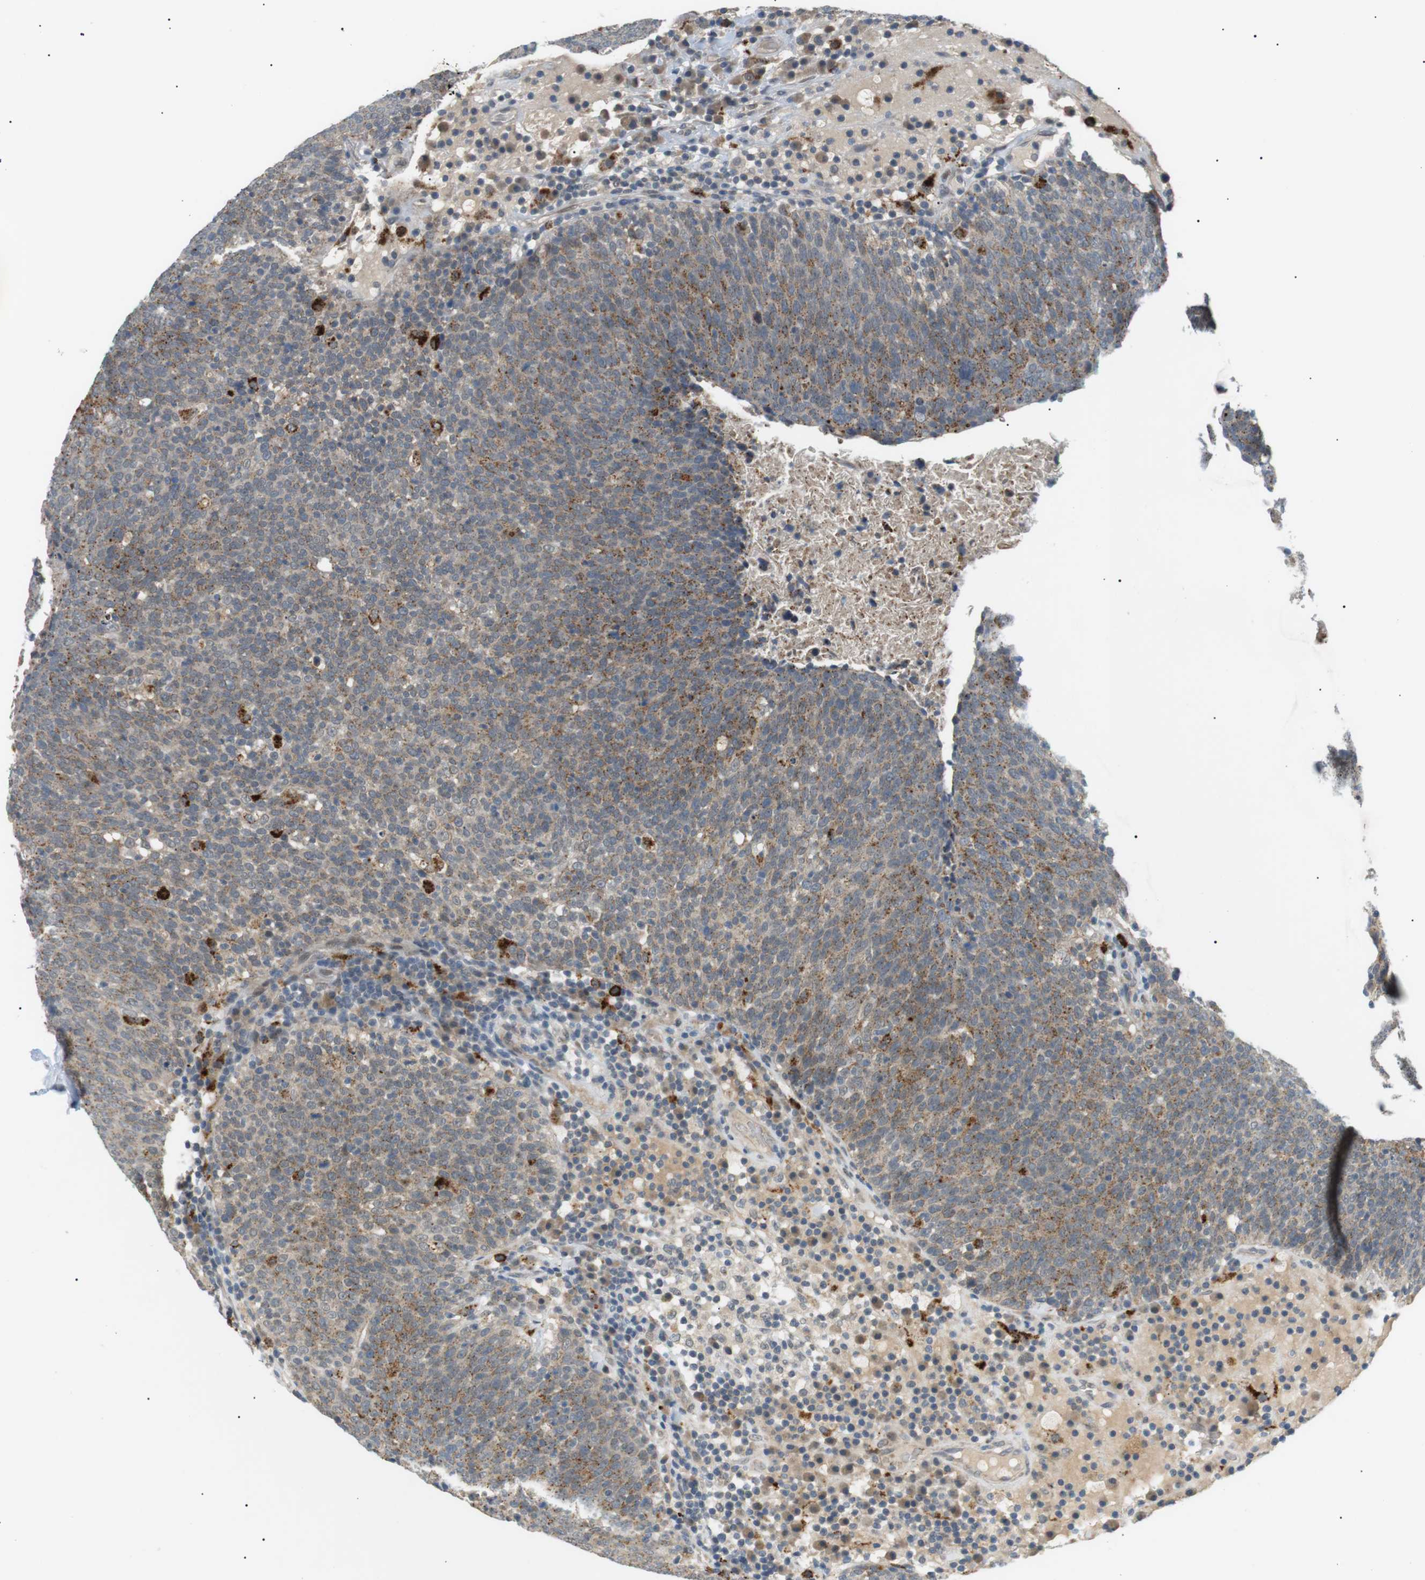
{"staining": {"intensity": "moderate", "quantity": "25%-75%", "location": "cytoplasmic/membranous"}, "tissue": "head and neck cancer", "cell_type": "Tumor cells", "image_type": "cancer", "snomed": [{"axis": "morphology", "description": "Squamous cell carcinoma, NOS"}, {"axis": "morphology", "description": "Squamous cell carcinoma, metastatic, NOS"}, {"axis": "topography", "description": "Lymph node"}, {"axis": "topography", "description": "Head-Neck"}], "caption": "Protein analysis of head and neck cancer (squamous cell carcinoma) tissue reveals moderate cytoplasmic/membranous expression in about 25%-75% of tumor cells. The staining was performed using DAB to visualize the protein expression in brown, while the nuclei were stained in blue with hematoxylin (Magnification: 20x).", "gene": "B4GALNT2", "patient": {"sex": "male", "age": 62}}